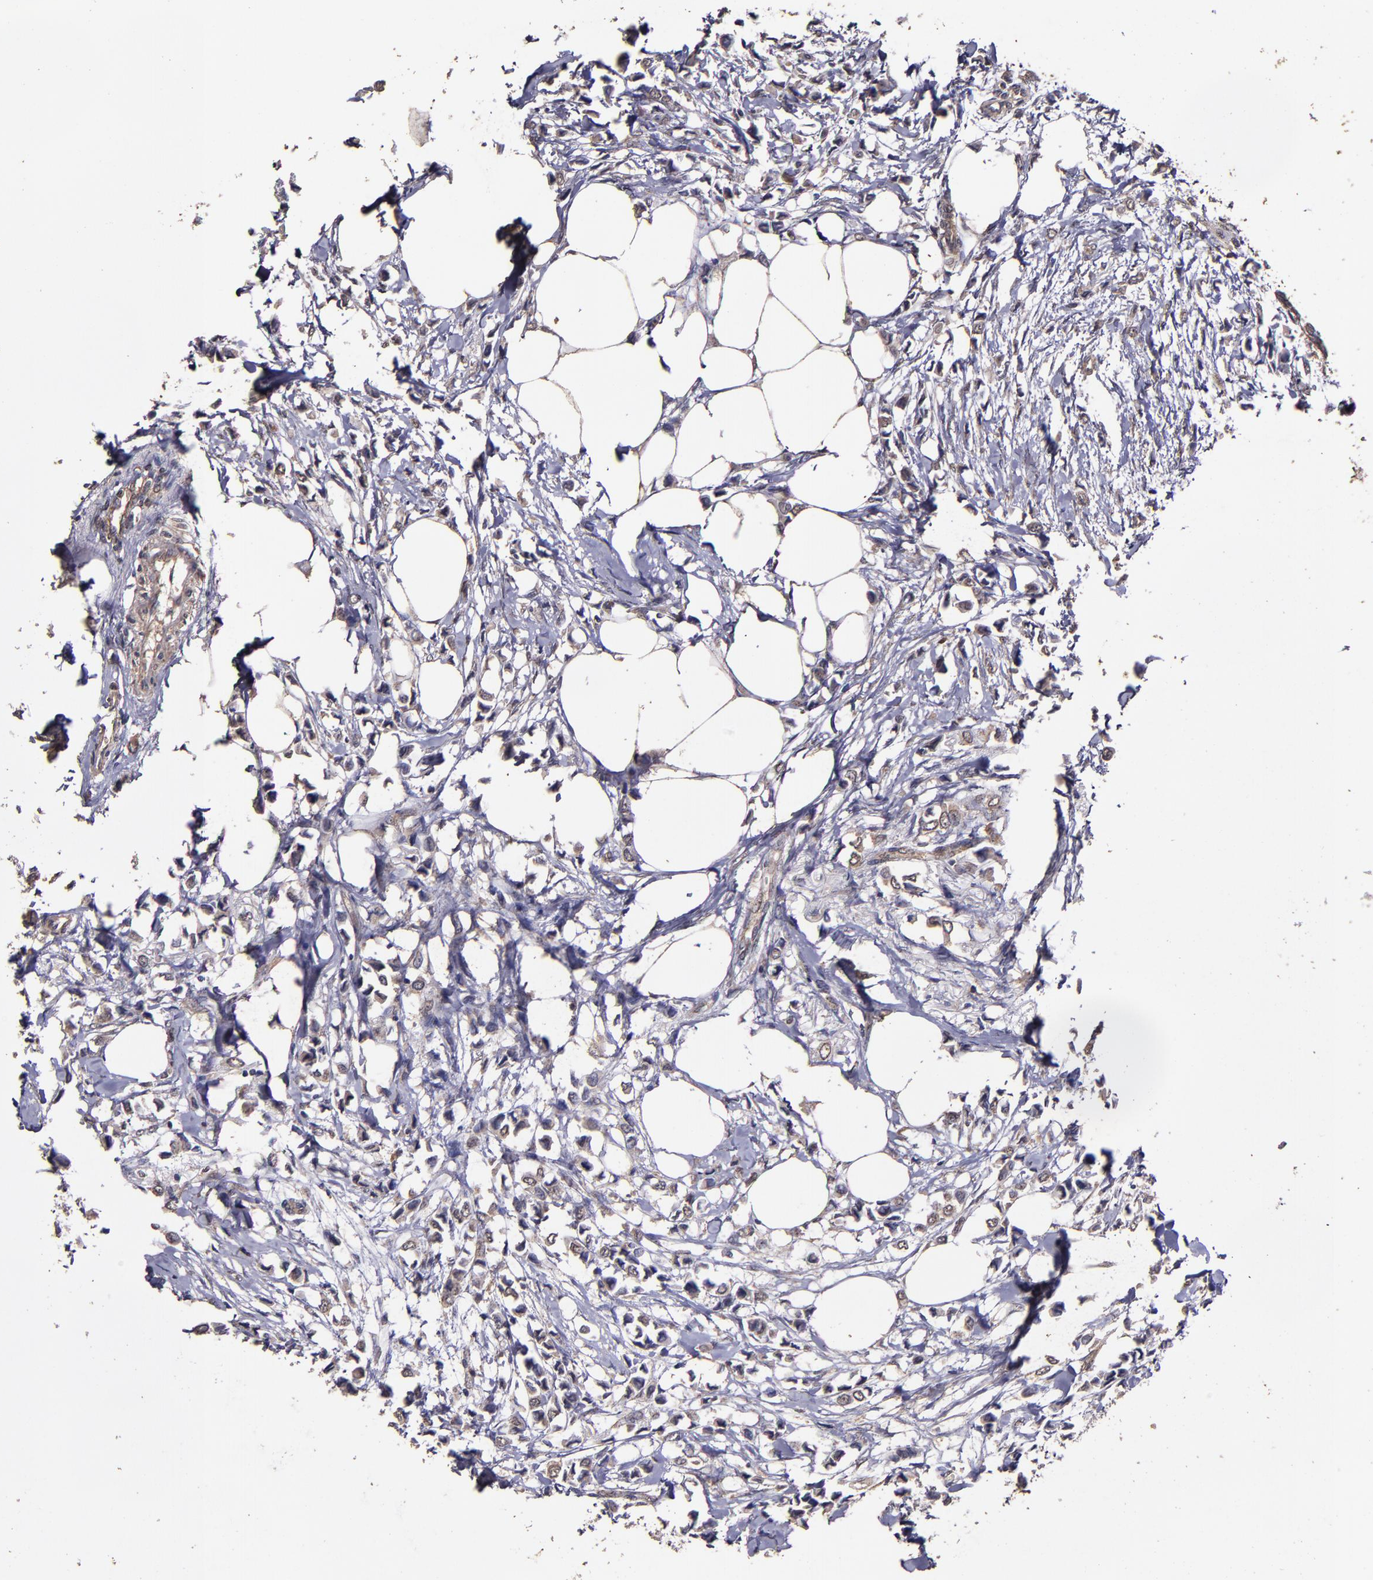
{"staining": {"intensity": "weak", "quantity": "25%-75%", "location": "cytoplasmic/membranous"}, "tissue": "breast cancer", "cell_type": "Tumor cells", "image_type": "cancer", "snomed": [{"axis": "morphology", "description": "Lobular carcinoma"}, {"axis": "topography", "description": "Breast"}], "caption": "Breast lobular carcinoma stained with immunohistochemistry shows weak cytoplasmic/membranous positivity in approximately 25%-75% of tumor cells.", "gene": "HECTD1", "patient": {"sex": "female", "age": 51}}